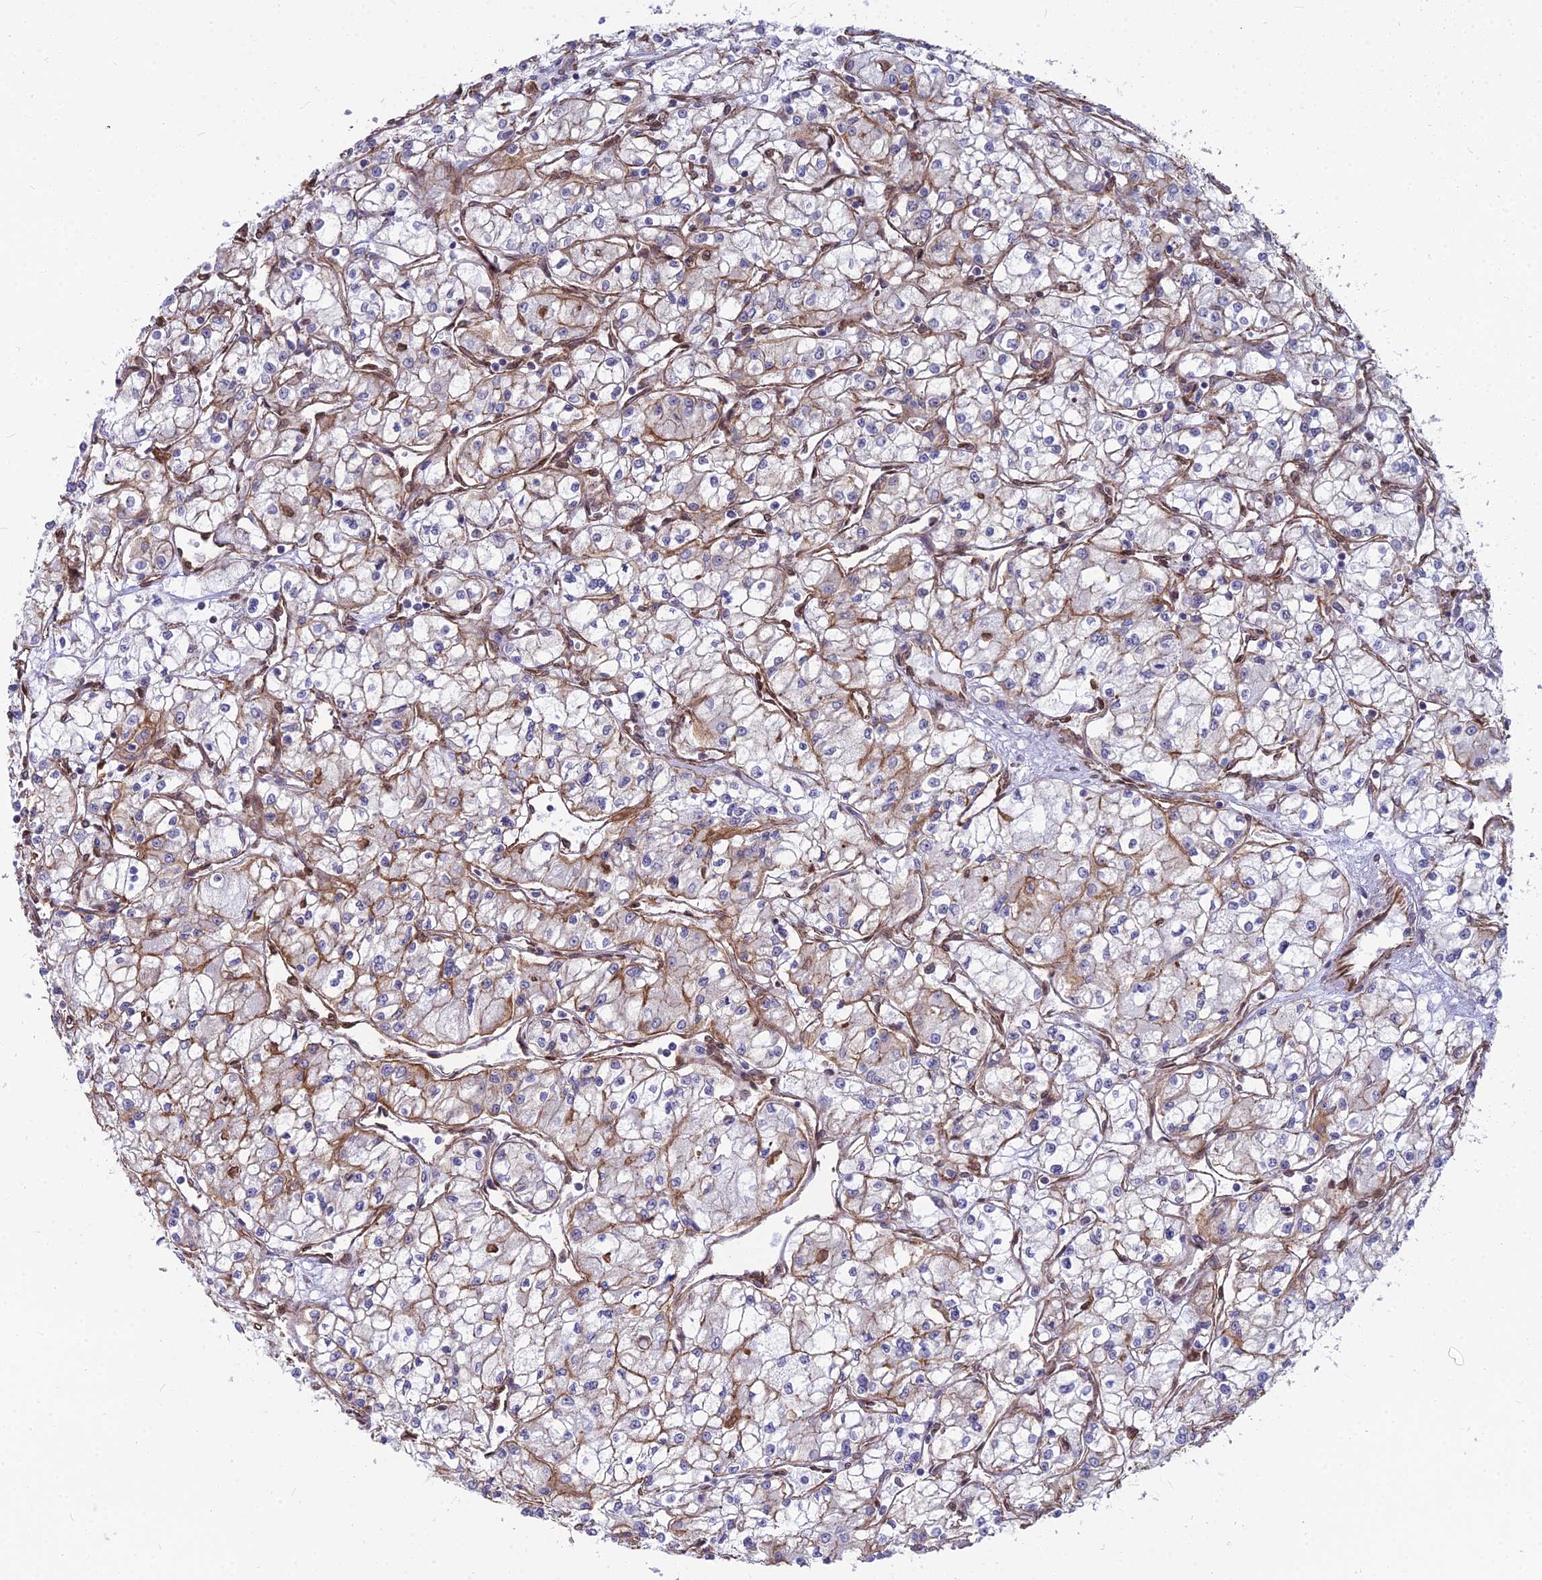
{"staining": {"intensity": "negative", "quantity": "none", "location": "none"}, "tissue": "renal cancer", "cell_type": "Tumor cells", "image_type": "cancer", "snomed": [{"axis": "morphology", "description": "Adenocarcinoma, NOS"}, {"axis": "topography", "description": "Kidney"}], "caption": "IHC micrograph of neoplastic tissue: human renal adenocarcinoma stained with DAB exhibits no significant protein staining in tumor cells. (Stains: DAB IHC with hematoxylin counter stain, Microscopy: brightfield microscopy at high magnification).", "gene": "YJU2", "patient": {"sex": "male", "age": 59}}